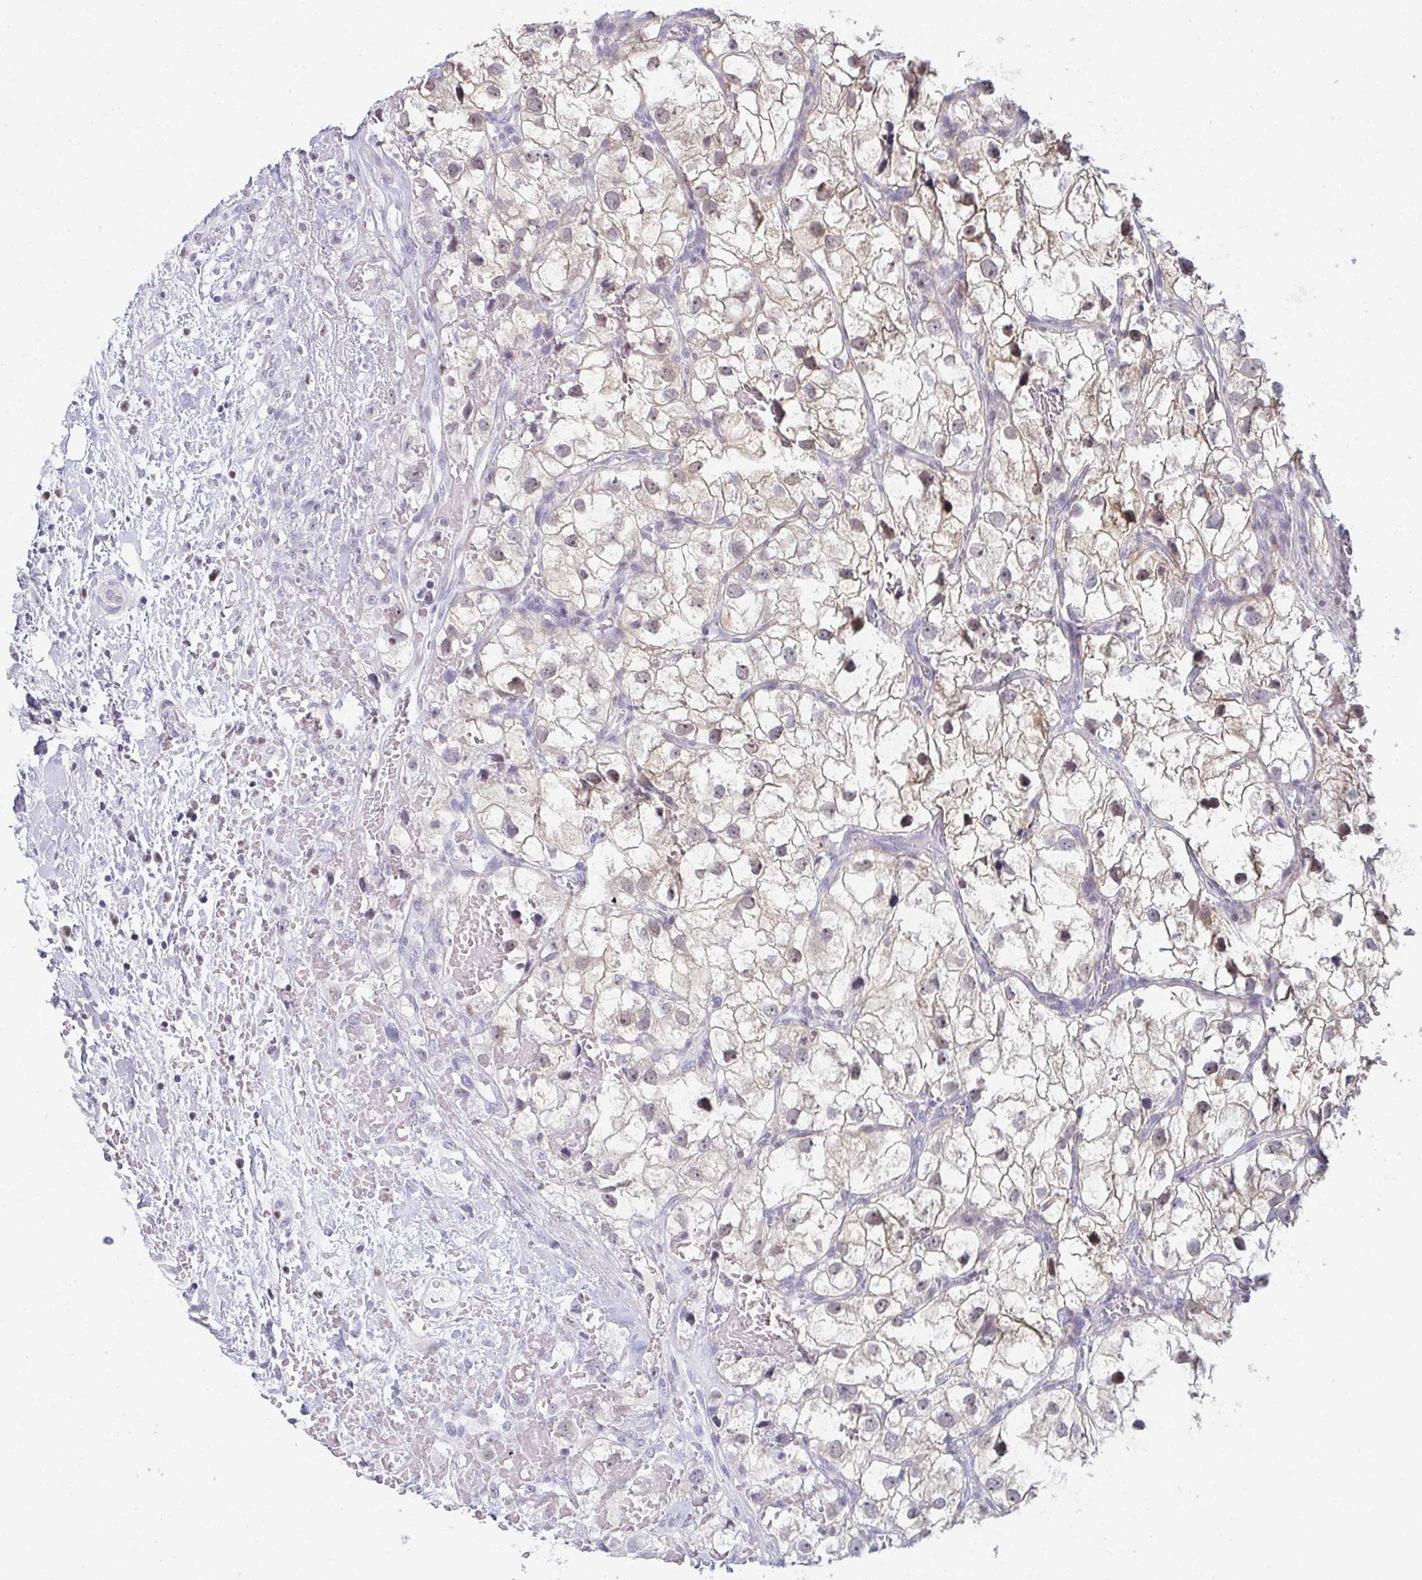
{"staining": {"intensity": "moderate", "quantity": "<25%", "location": "nuclear"}, "tissue": "renal cancer", "cell_type": "Tumor cells", "image_type": "cancer", "snomed": [{"axis": "morphology", "description": "Adenocarcinoma, NOS"}, {"axis": "topography", "description": "Kidney"}], "caption": "Renal cancer (adenocarcinoma) stained for a protein (brown) exhibits moderate nuclear positive staining in about <25% of tumor cells.", "gene": "PYCR3", "patient": {"sex": "male", "age": 59}}